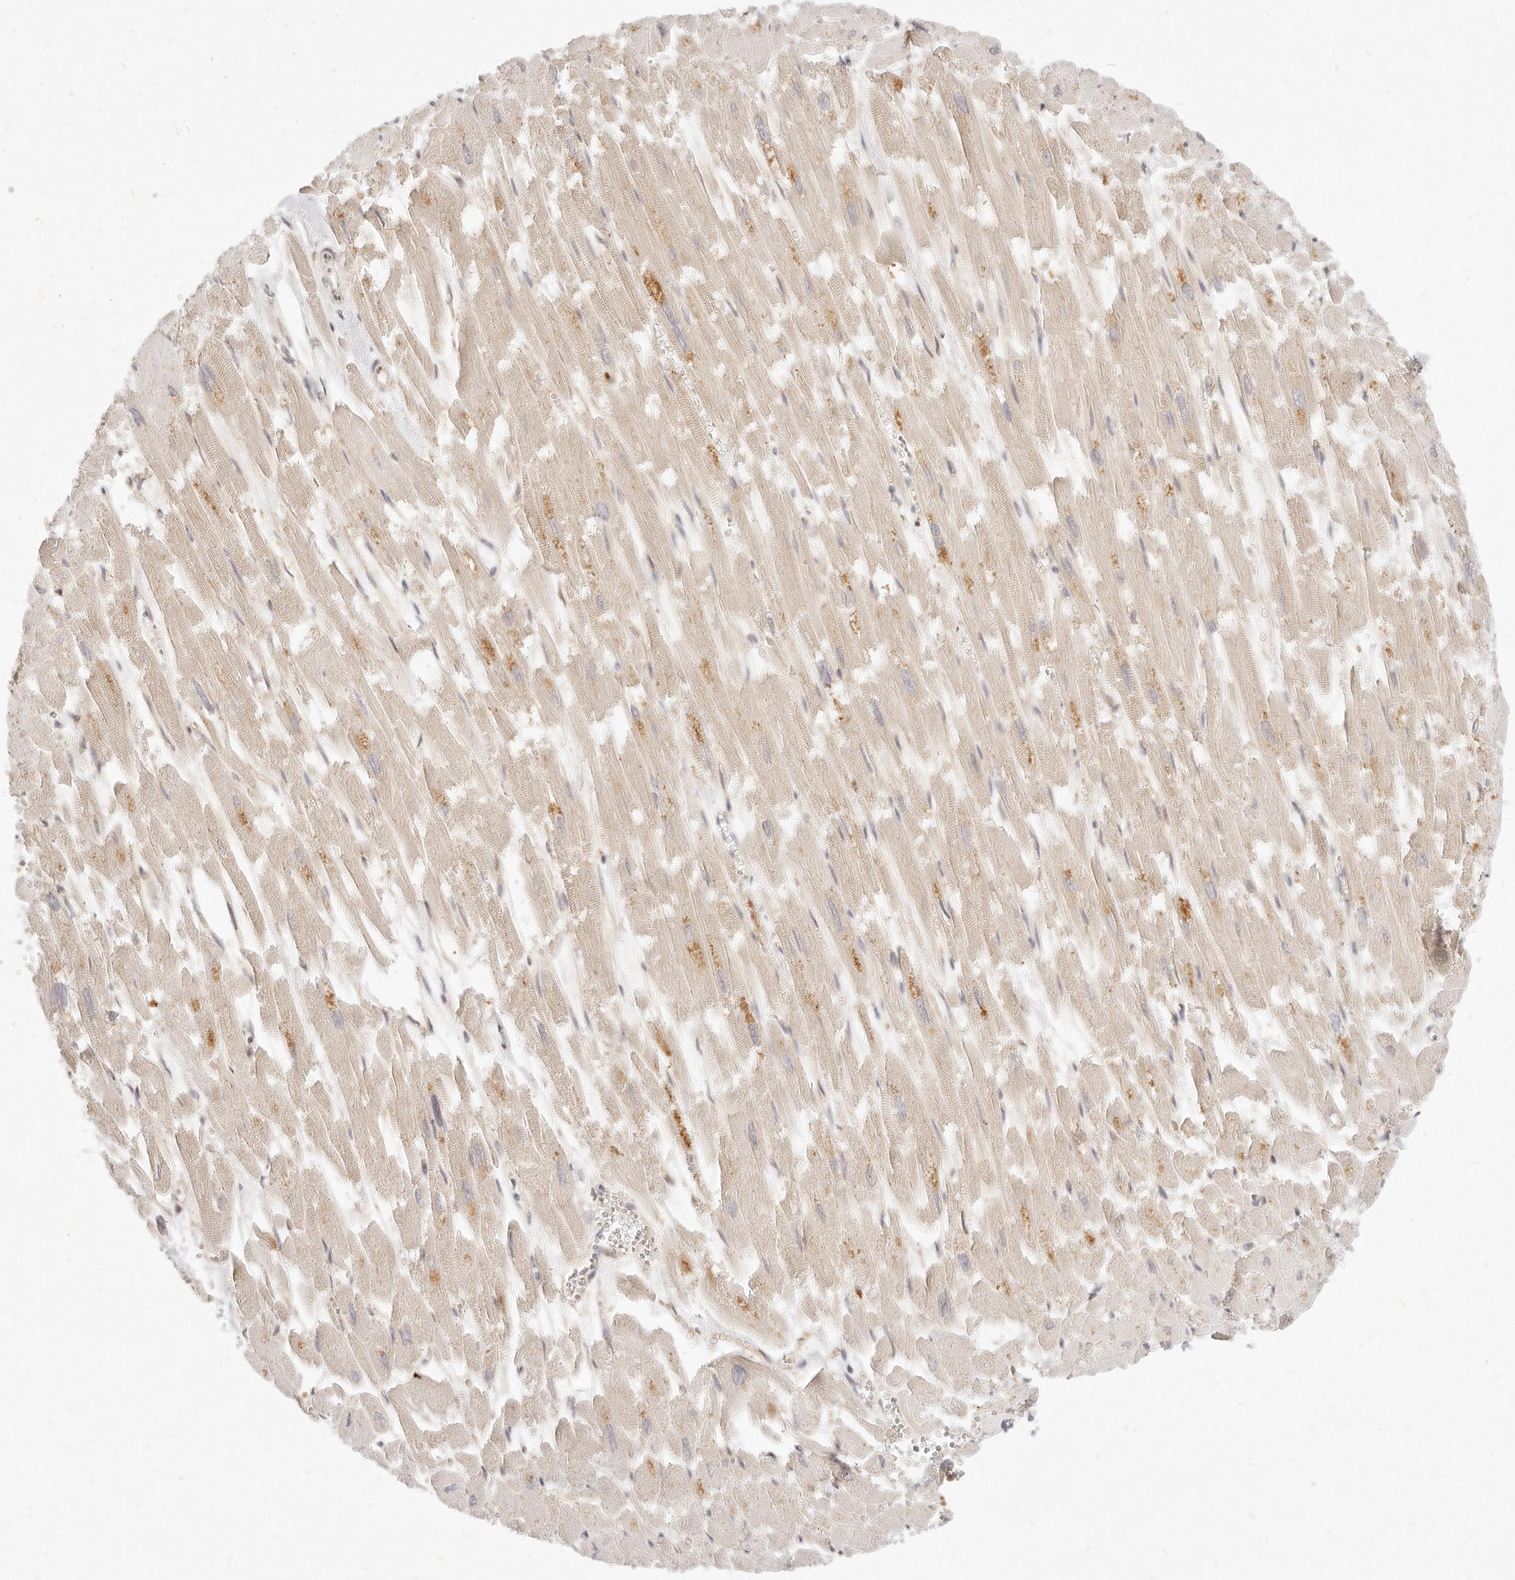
{"staining": {"intensity": "weak", "quantity": ">75%", "location": "cytoplasmic/membranous"}, "tissue": "heart muscle", "cell_type": "Cardiomyocytes", "image_type": "normal", "snomed": [{"axis": "morphology", "description": "Normal tissue, NOS"}, {"axis": "topography", "description": "Heart"}], "caption": "Weak cytoplasmic/membranous expression for a protein is identified in approximately >75% of cardiomyocytes of unremarkable heart muscle using IHC.", "gene": "ASCL3", "patient": {"sex": "male", "age": 54}}